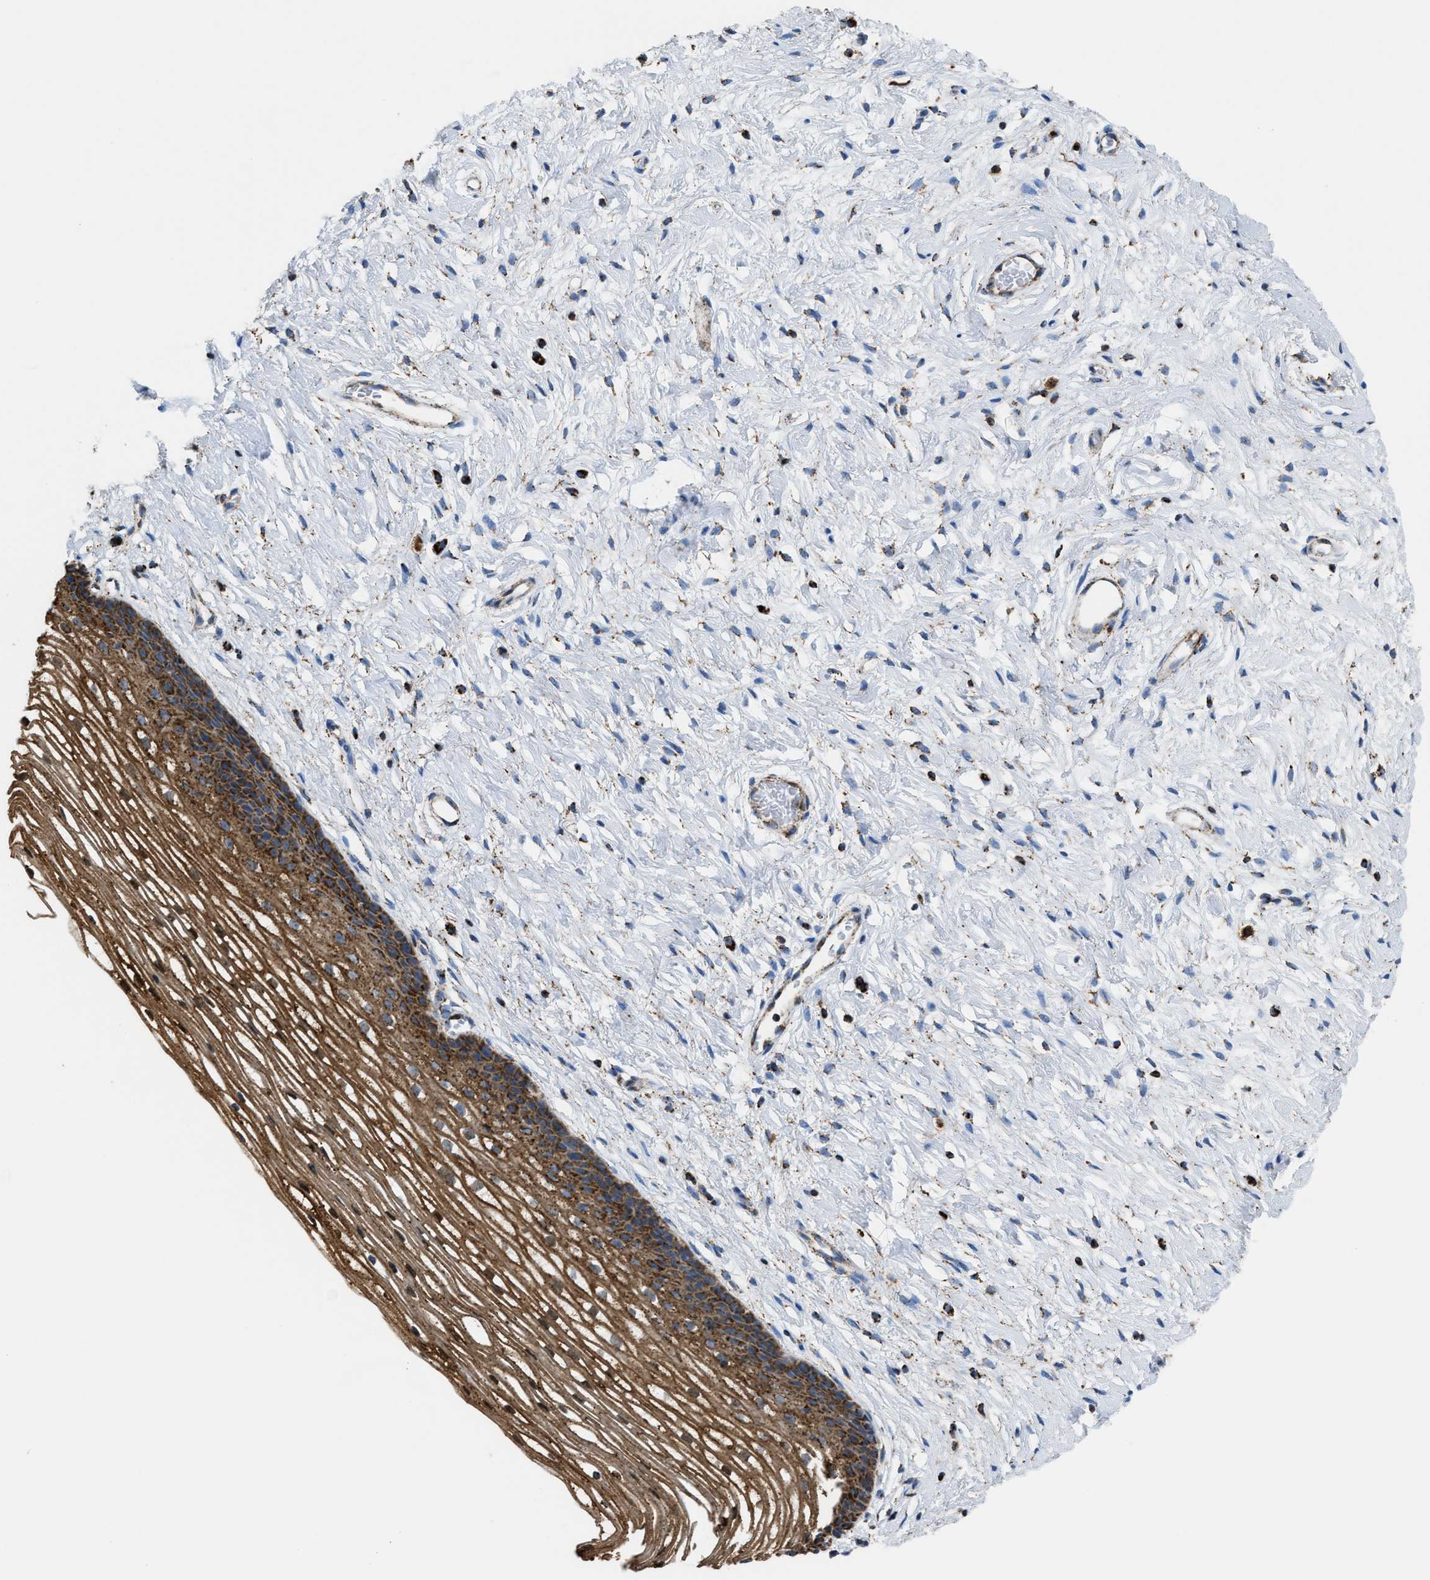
{"staining": {"intensity": "moderate", "quantity": ">75%", "location": "cytoplasmic/membranous"}, "tissue": "cervix", "cell_type": "Glandular cells", "image_type": "normal", "snomed": [{"axis": "morphology", "description": "Normal tissue, NOS"}, {"axis": "topography", "description": "Cervix"}], "caption": "High-magnification brightfield microscopy of benign cervix stained with DAB (brown) and counterstained with hematoxylin (blue). glandular cells exhibit moderate cytoplasmic/membranous positivity is seen in approximately>75% of cells.", "gene": "ECHS1", "patient": {"sex": "female", "age": 77}}